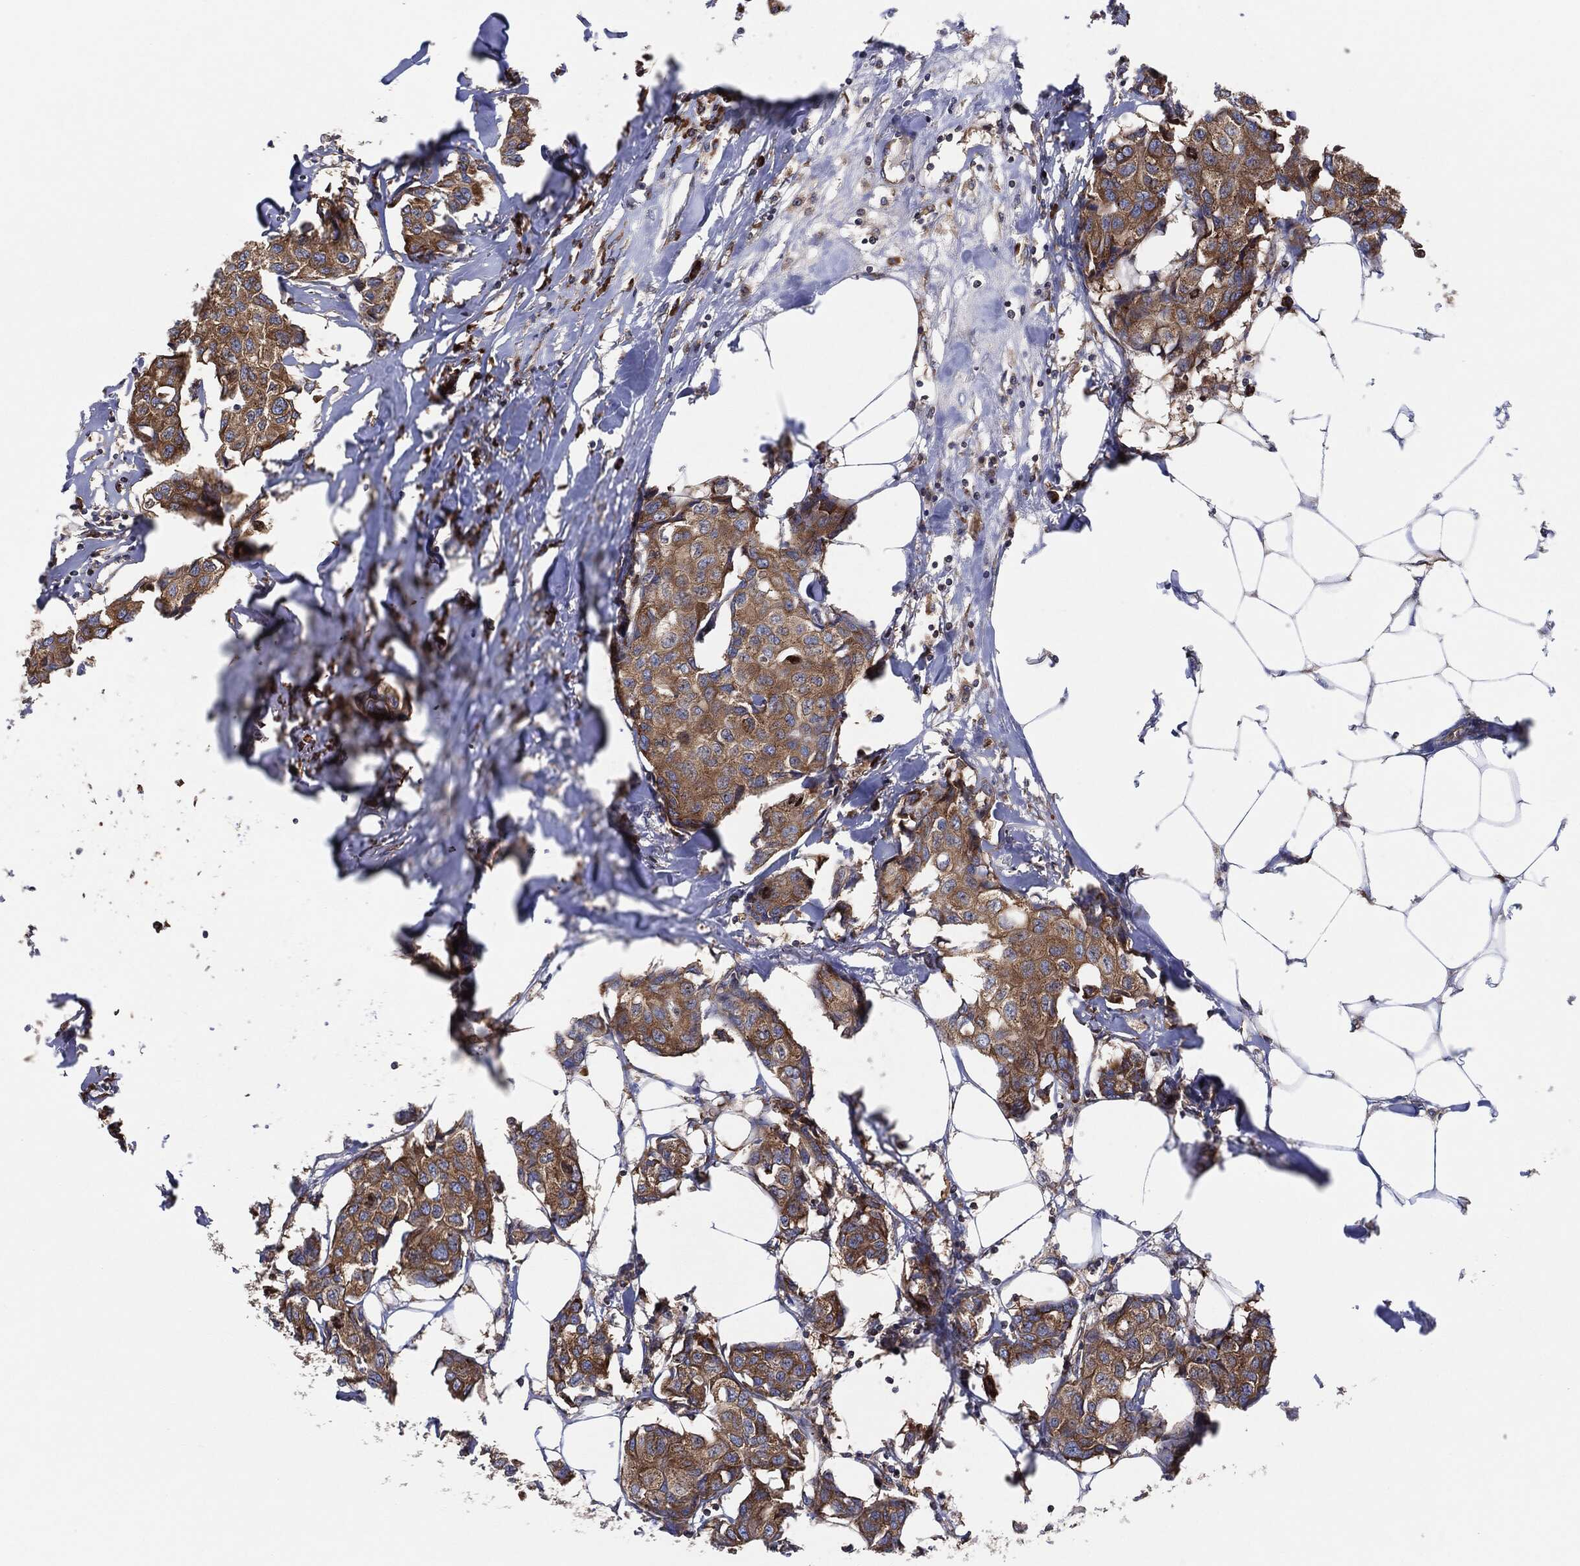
{"staining": {"intensity": "moderate", "quantity": ">75%", "location": "cytoplasmic/membranous"}, "tissue": "breast cancer", "cell_type": "Tumor cells", "image_type": "cancer", "snomed": [{"axis": "morphology", "description": "Duct carcinoma"}, {"axis": "topography", "description": "Breast"}], "caption": "Breast cancer stained with IHC exhibits moderate cytoplasmic/membranous staining in about >75% of tumor cells.", "gene": "EIF2S2", "patient": {"sex": "female", "age": 80}}